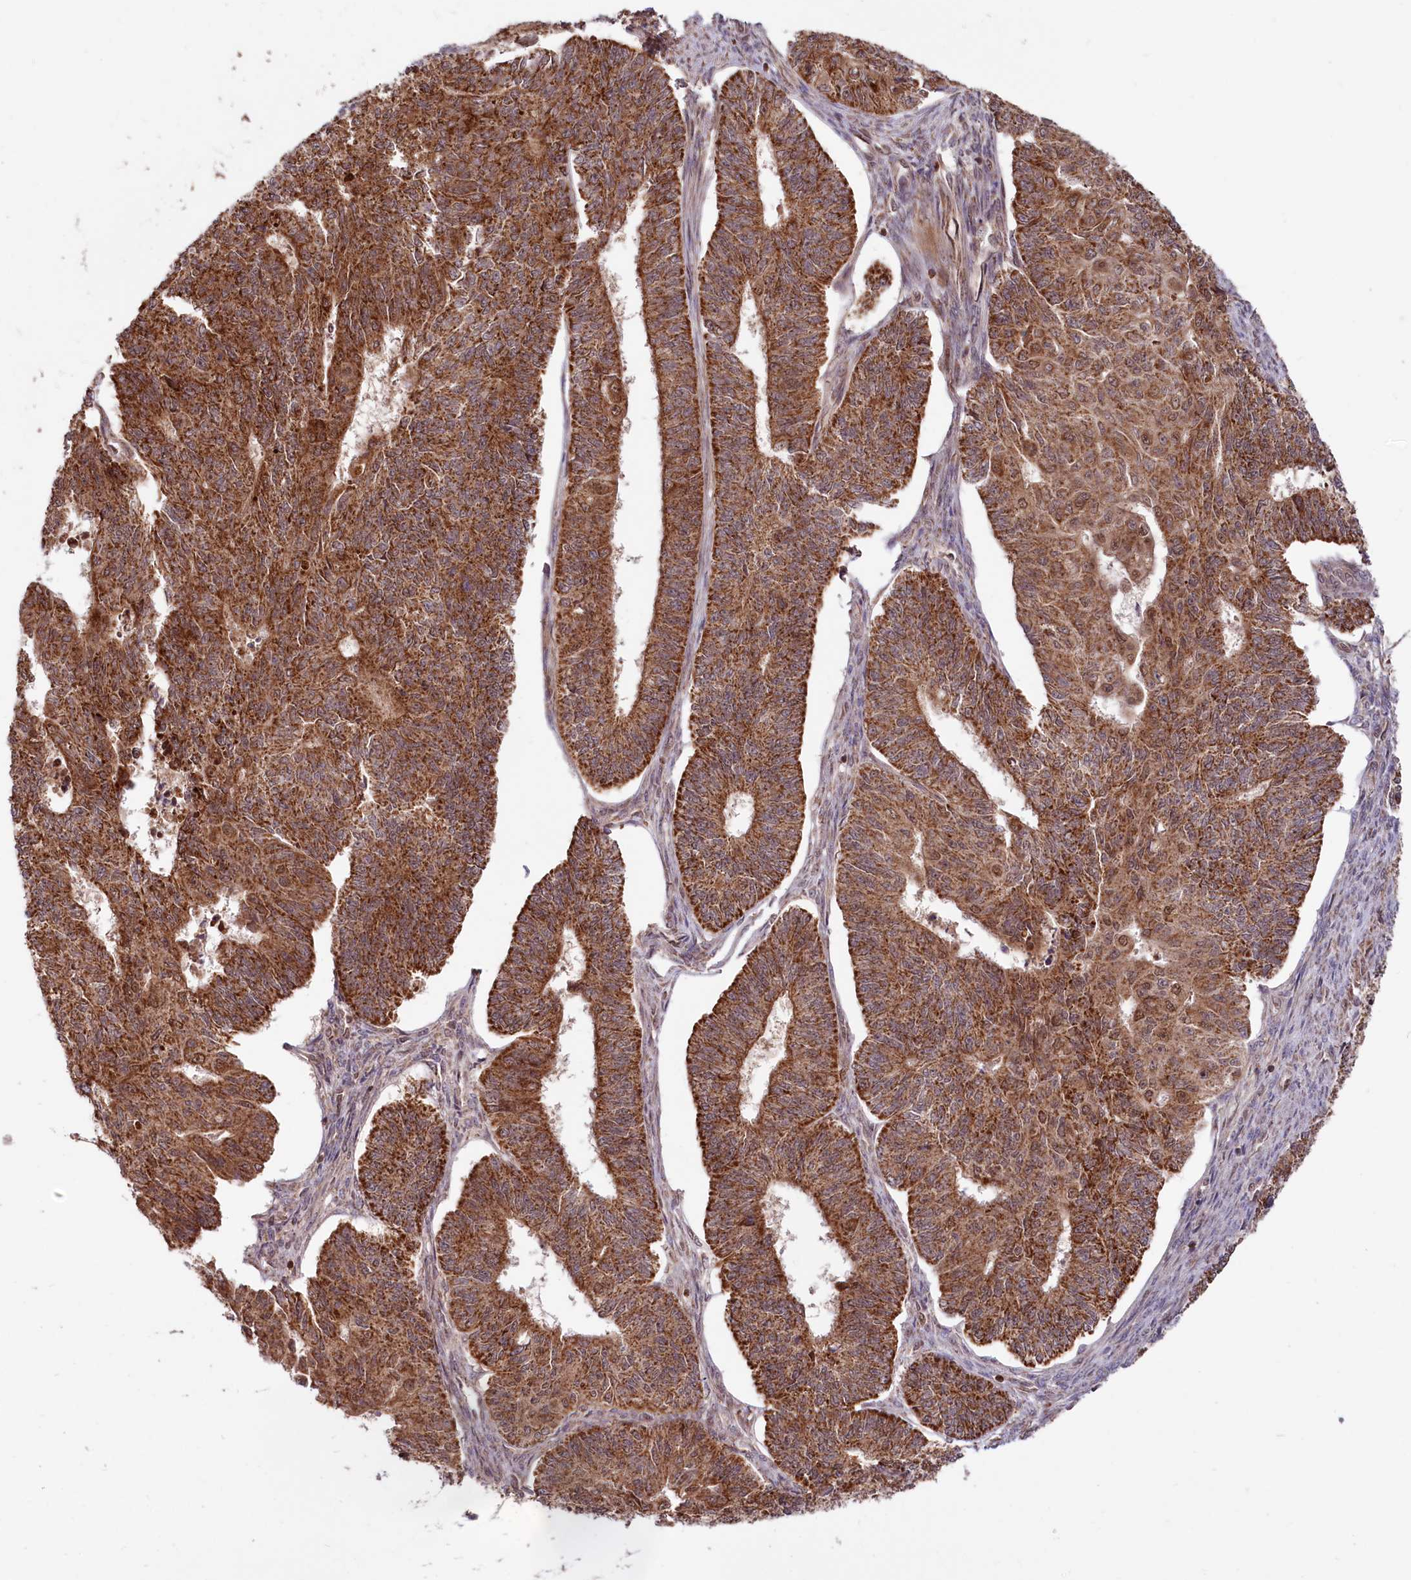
{"staining": {"intensity": "strong", "quantity": ">75%", "location": "cytoplasmic/membranous,nuclear"}, "tissue": "endometrial cancer", "cell_type": "Tumor cells", "image_type": "cancer", "snomed": [{"axis": "morphology", "description": "Adenocarcinoma, NOS"}, {"axis": "topography", "description": "Endometrium"}], "caption": "Human endometrial adenocarcinoma stained with a brown dye exhibits strong cytoplasmic/membranous and nuclear positive positivity in approximately >75% of tumor cells.", "gene": "PHC3", "patient": {"sex": "female", "age": 32}}